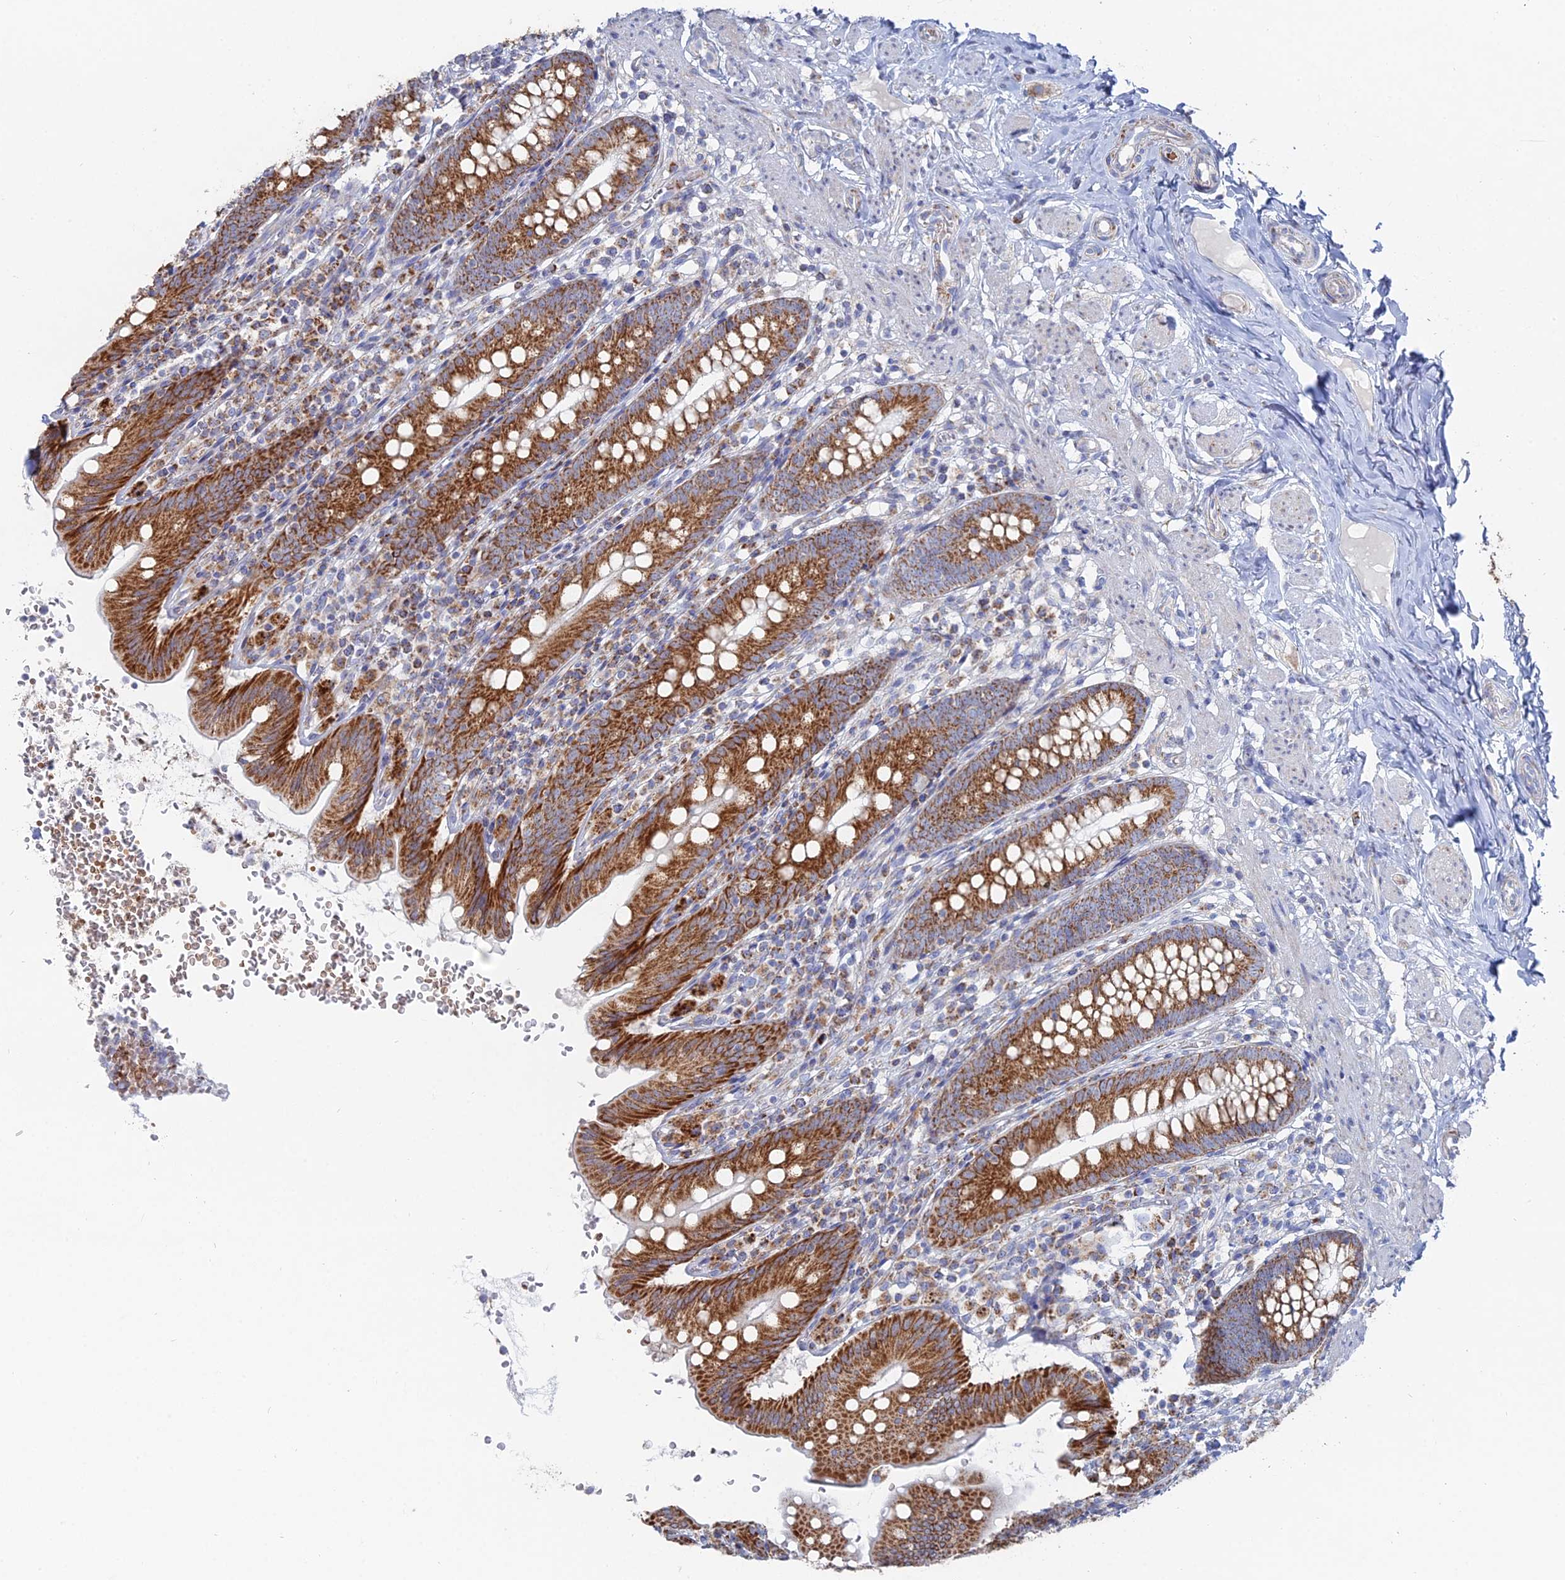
{"staining": {"intensity": "strong", "quantity": ">75%", "location": "cytoplasmic/membranous"}, "tissue": "appendix", "cell_type": "Glandular cells", "image_type": "normal", "snomed": [{"axis": "morphology", "description": "Normal tissue, NOS"}, {"axis": "topography", "description": "Appendix"}], "caption": "Appendix stained for a protein (brown) exhibits strong cytoplasmic/membranous positive positivity in approximately >75% of glandular cells.", "gene": "MPC1", "patient": {"sex": "male", "age": 55}}